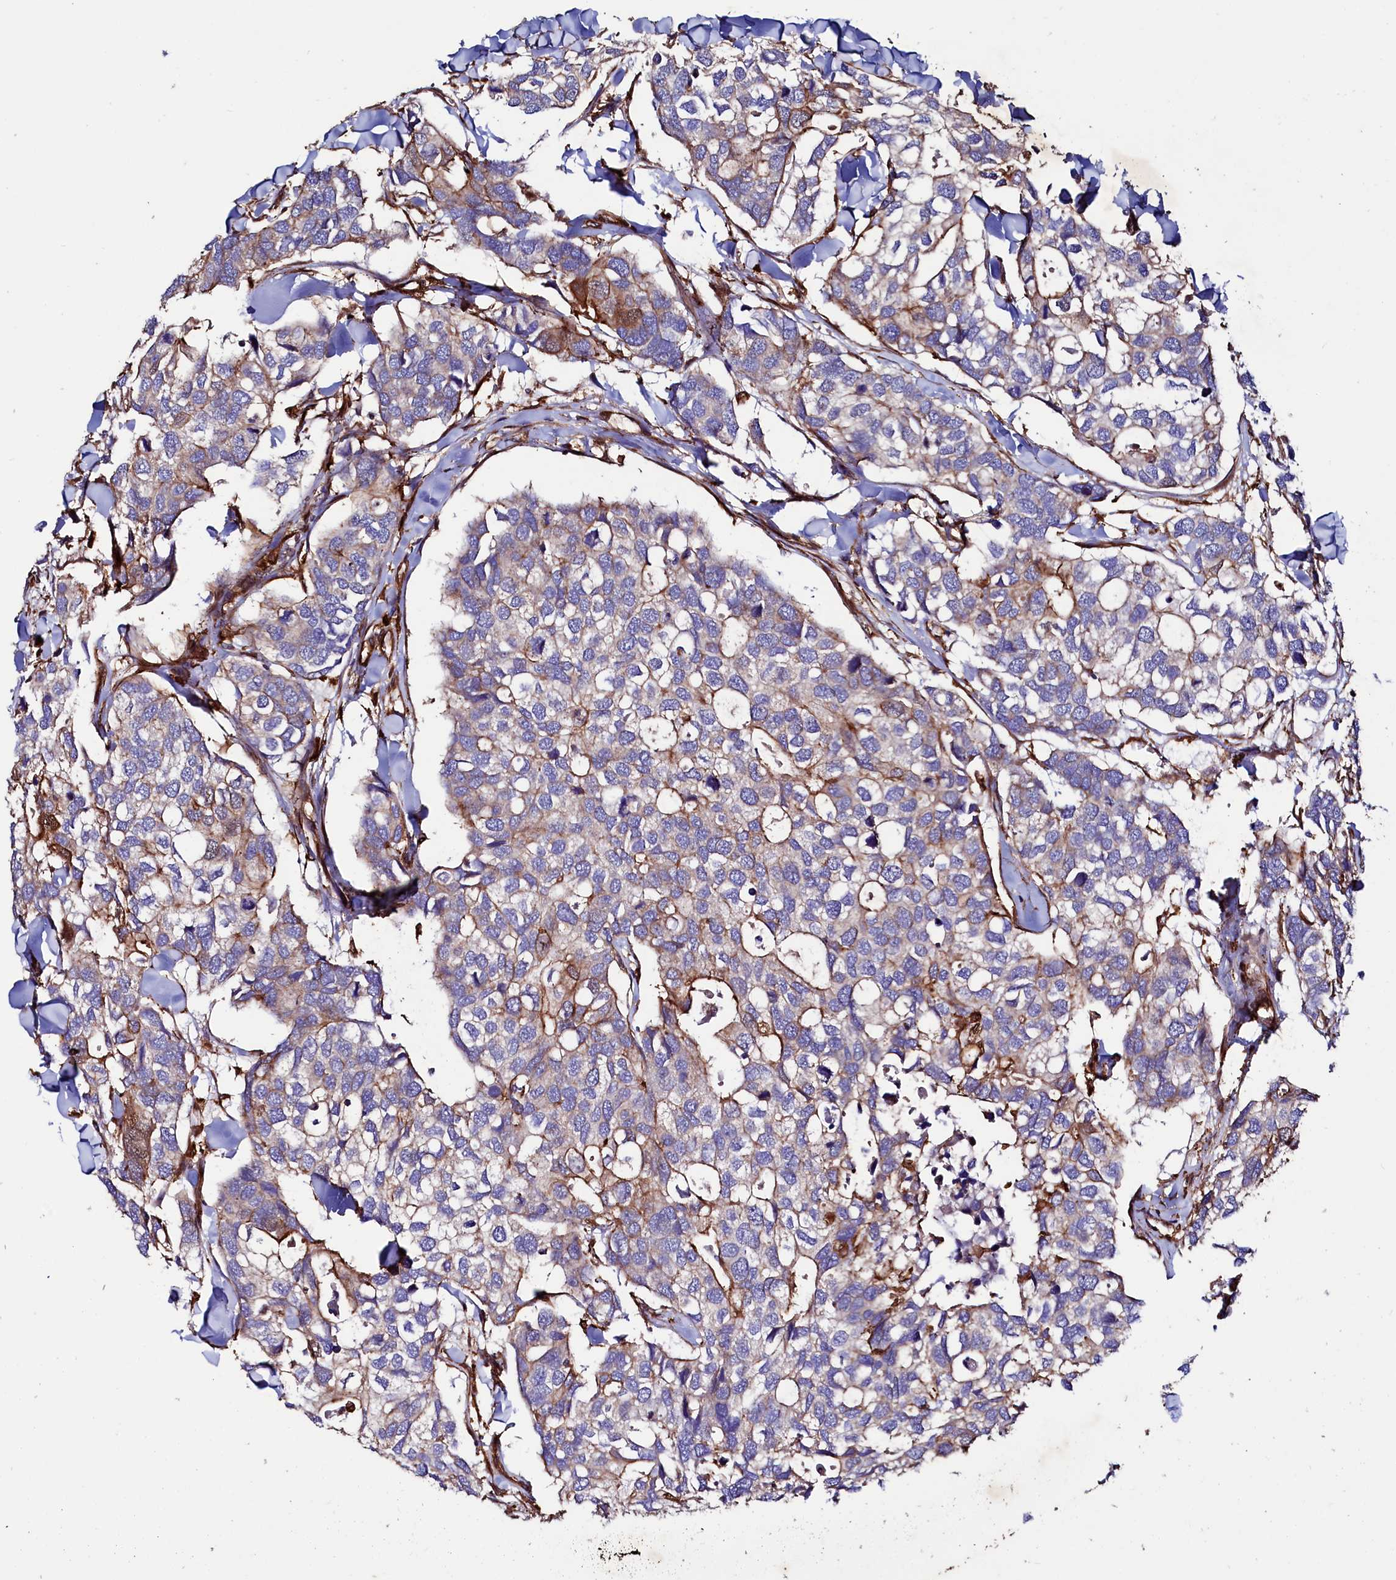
{"staining": {"intensity": "moderate", "quantity": "25%-75%", "location": "cytoplasmic/membranous"}, "tissue": "breast cancer", "cell_type": "Tumor cells", "image_type": "cancer", "snomed": [{"axis": "morphology", "description": "Duct carcinoma"}, {"axis": "topography", "description": "Breast"}], "caption": "This histopathology image reveals IHC staining of breast intraductal carcinoma, with medium moderate cytoplasmic/membranous positivity in approximately 25%-75% of tumor cells.", "gene": "STAMBPL1", "patient": {"sex": "female", "age": 83}}